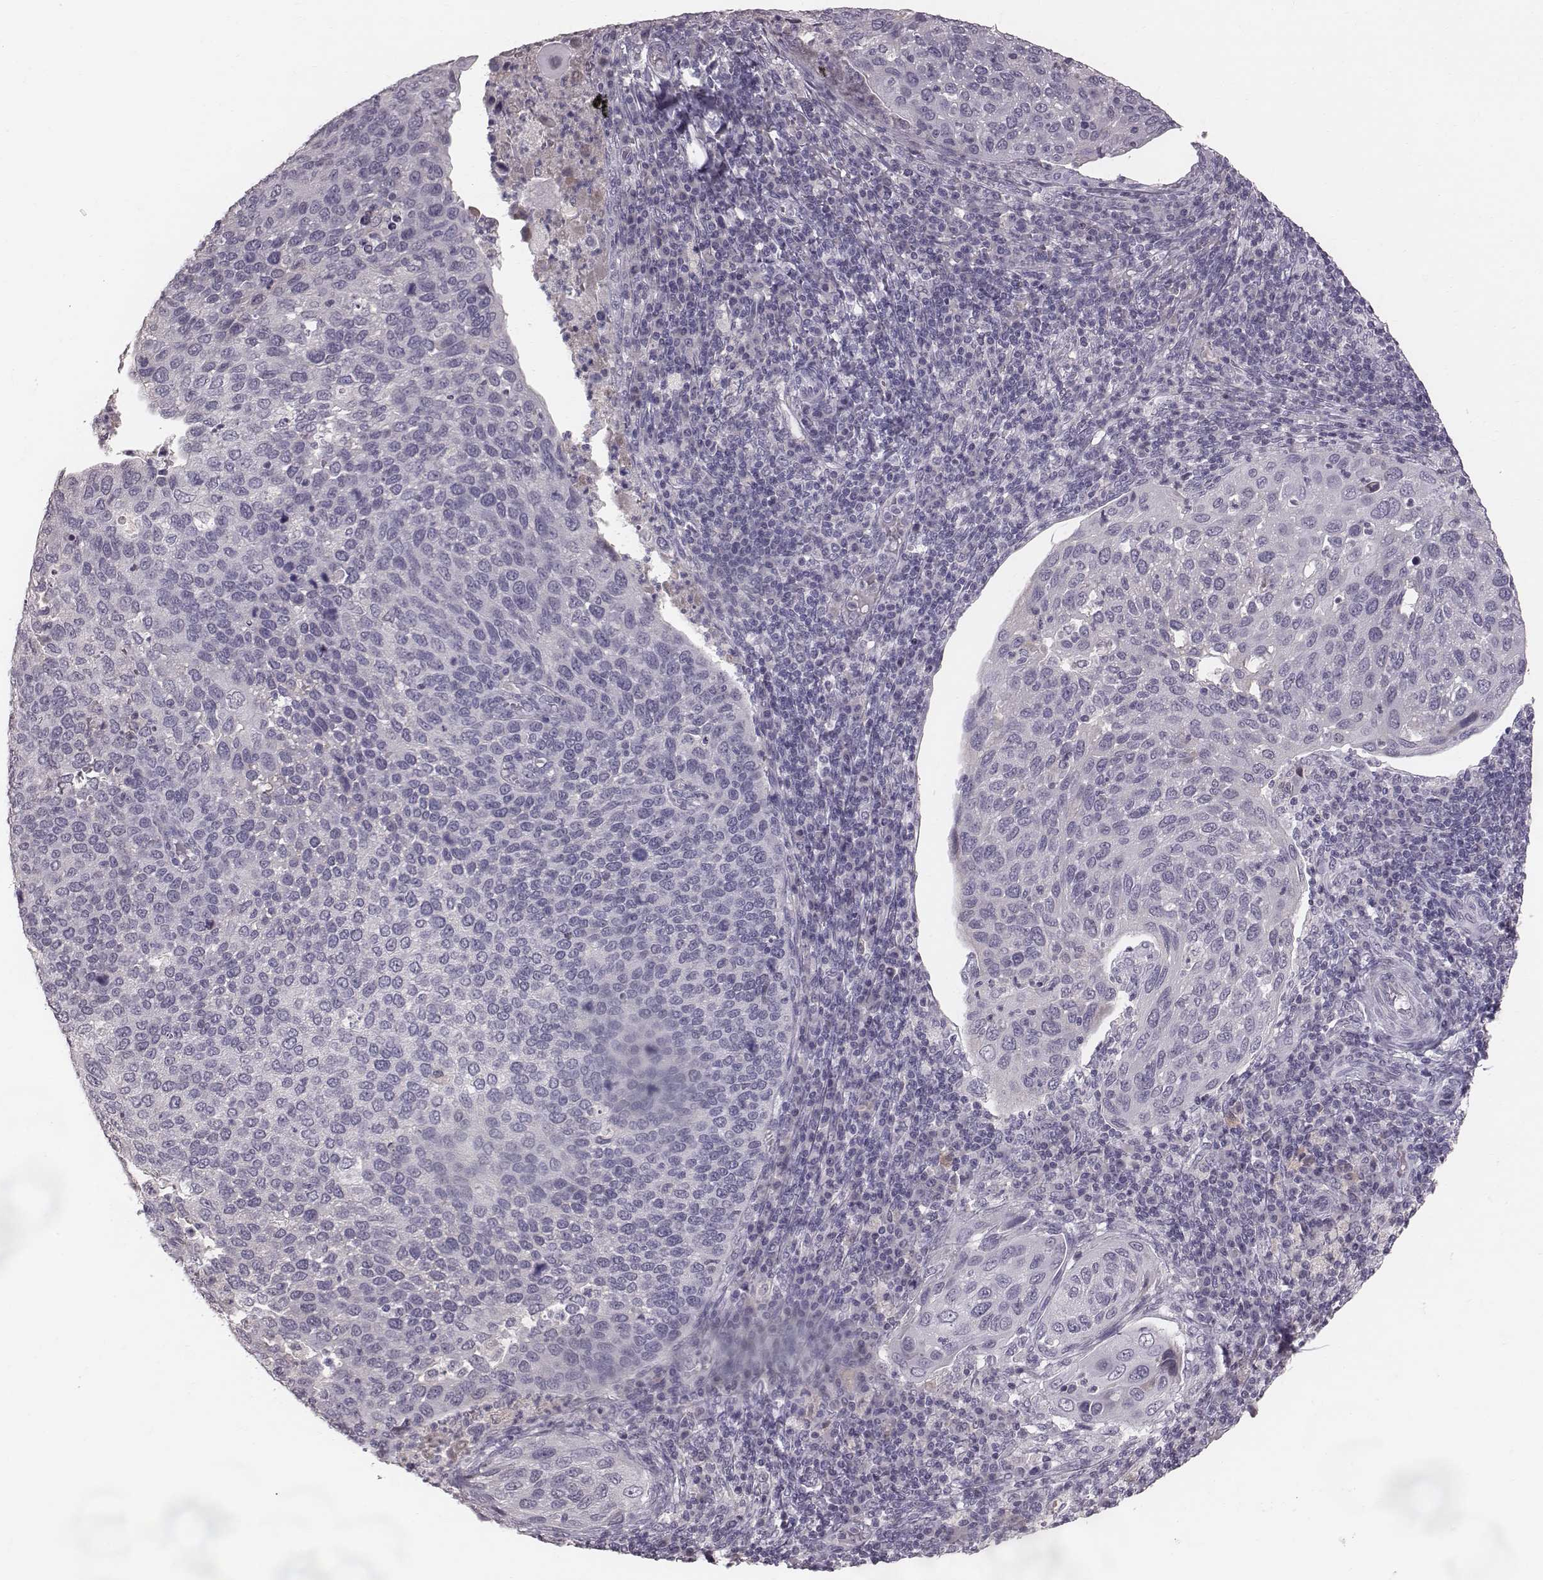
{"staining": {"intensity": "negative", "quantity": "none", "location": "none"}, "tissue": "cervical cancer", "cell_type": "Tumor cells", "image_type": "cancer", "snomed": [{"axis": "morphology", "description": "Squamous cell carcinoma, NOS"}, {"axis": "topography", "description": "Cervix"}], "caption": "Image shows no significant protein expression in tumor cells of cervical squamous cell carcinoma.", "gene": "CFTR", "patient": {"sex": "female", "age": 54}}